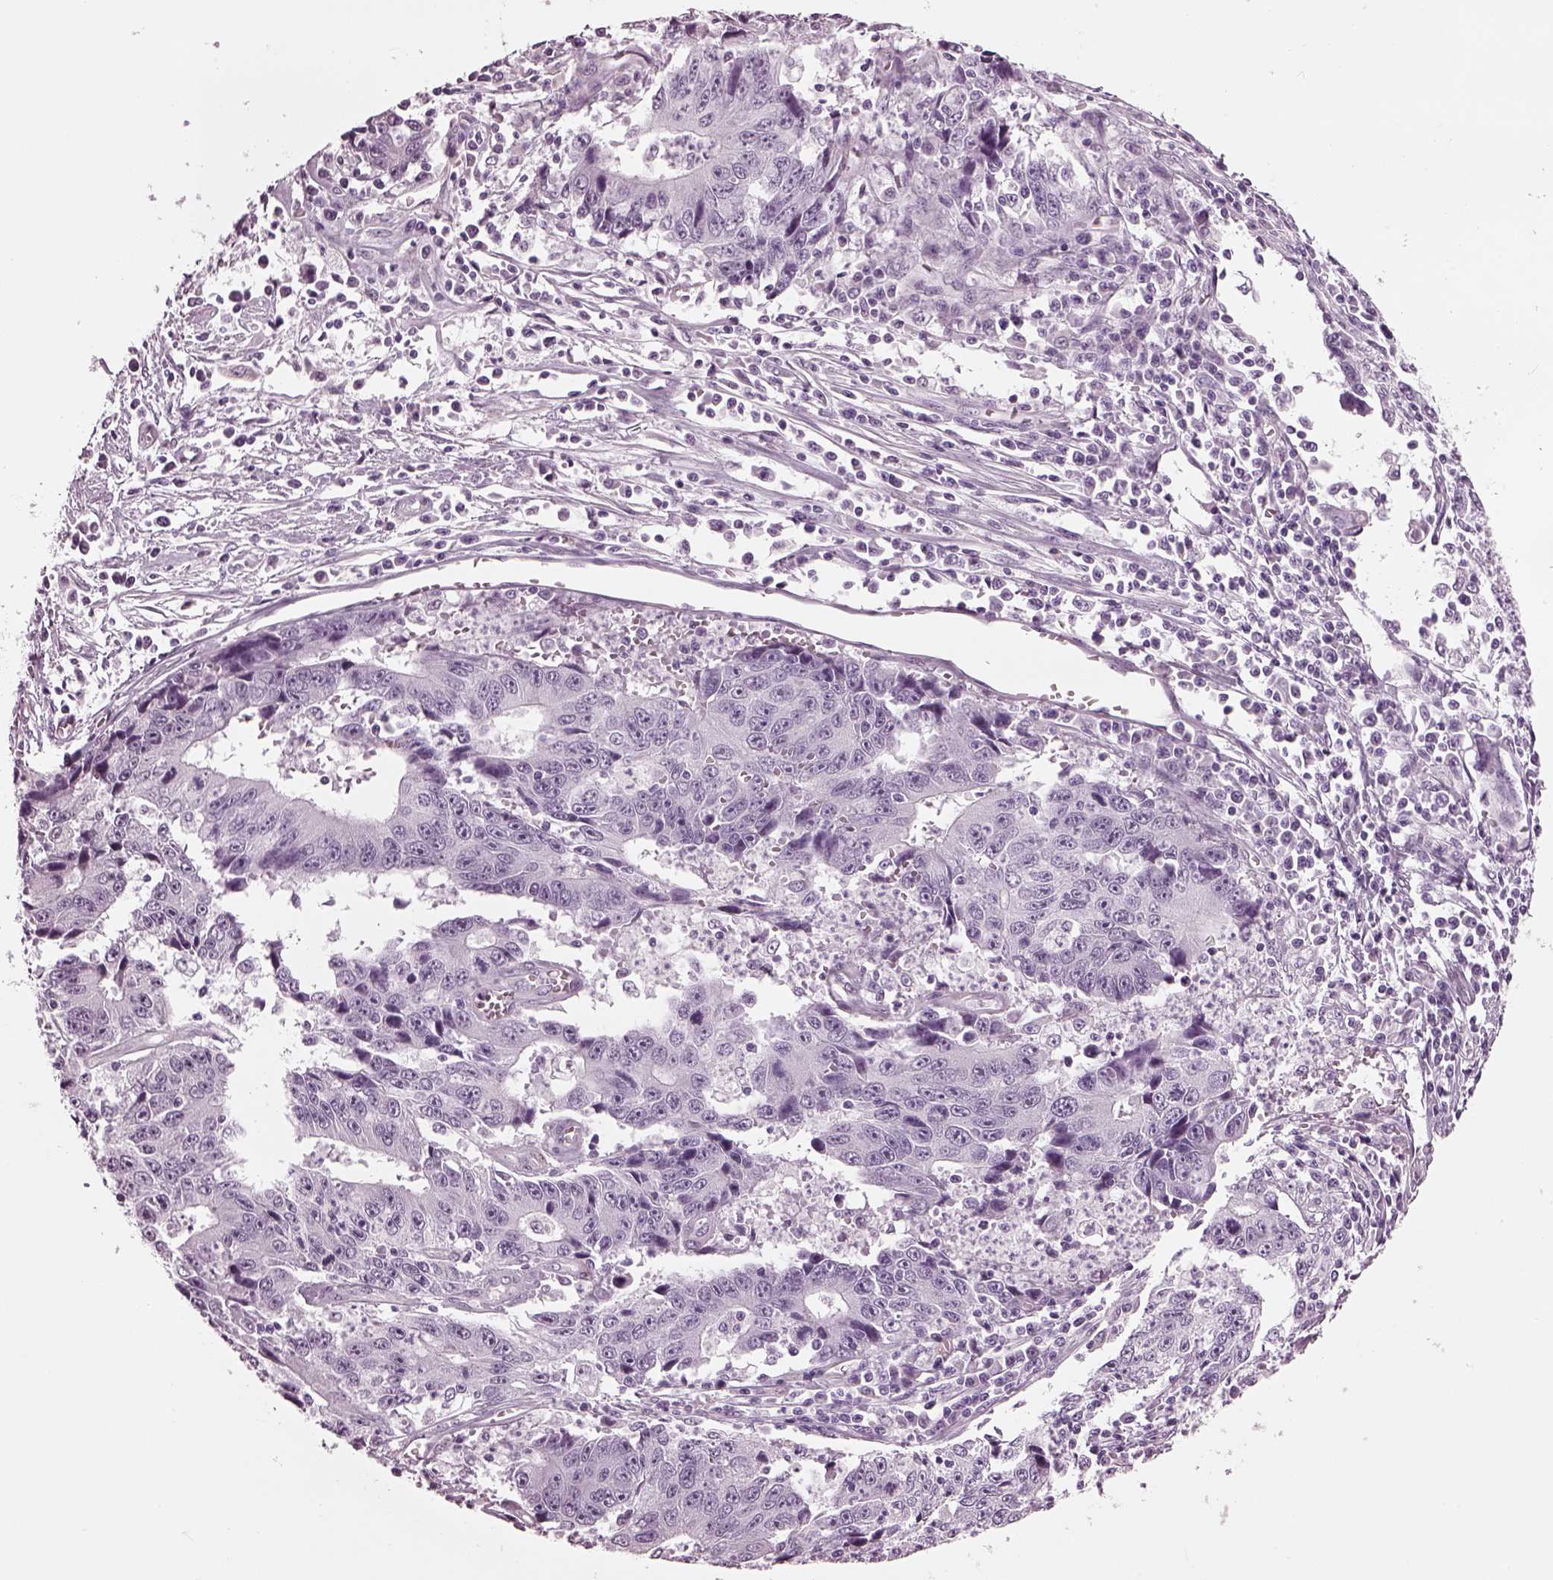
{"staining": {"intensity": "negative", "quantity": "none", "location": "none"}, "tissue": "liver cancer", "cell_type": "Tumor cells", "image_type": "cancer", "snomed": [{"axis": "morphology", "description": "Cholangiocarcinoma"}, {"axis": "topography", "description": "Liver"}], "caption": "Tumor cells are negative for protein expression in human liver cancer (cholangiocarcinoma).", "gene": "TPPP2", "patient": {"sex": "male", "age": 65}}